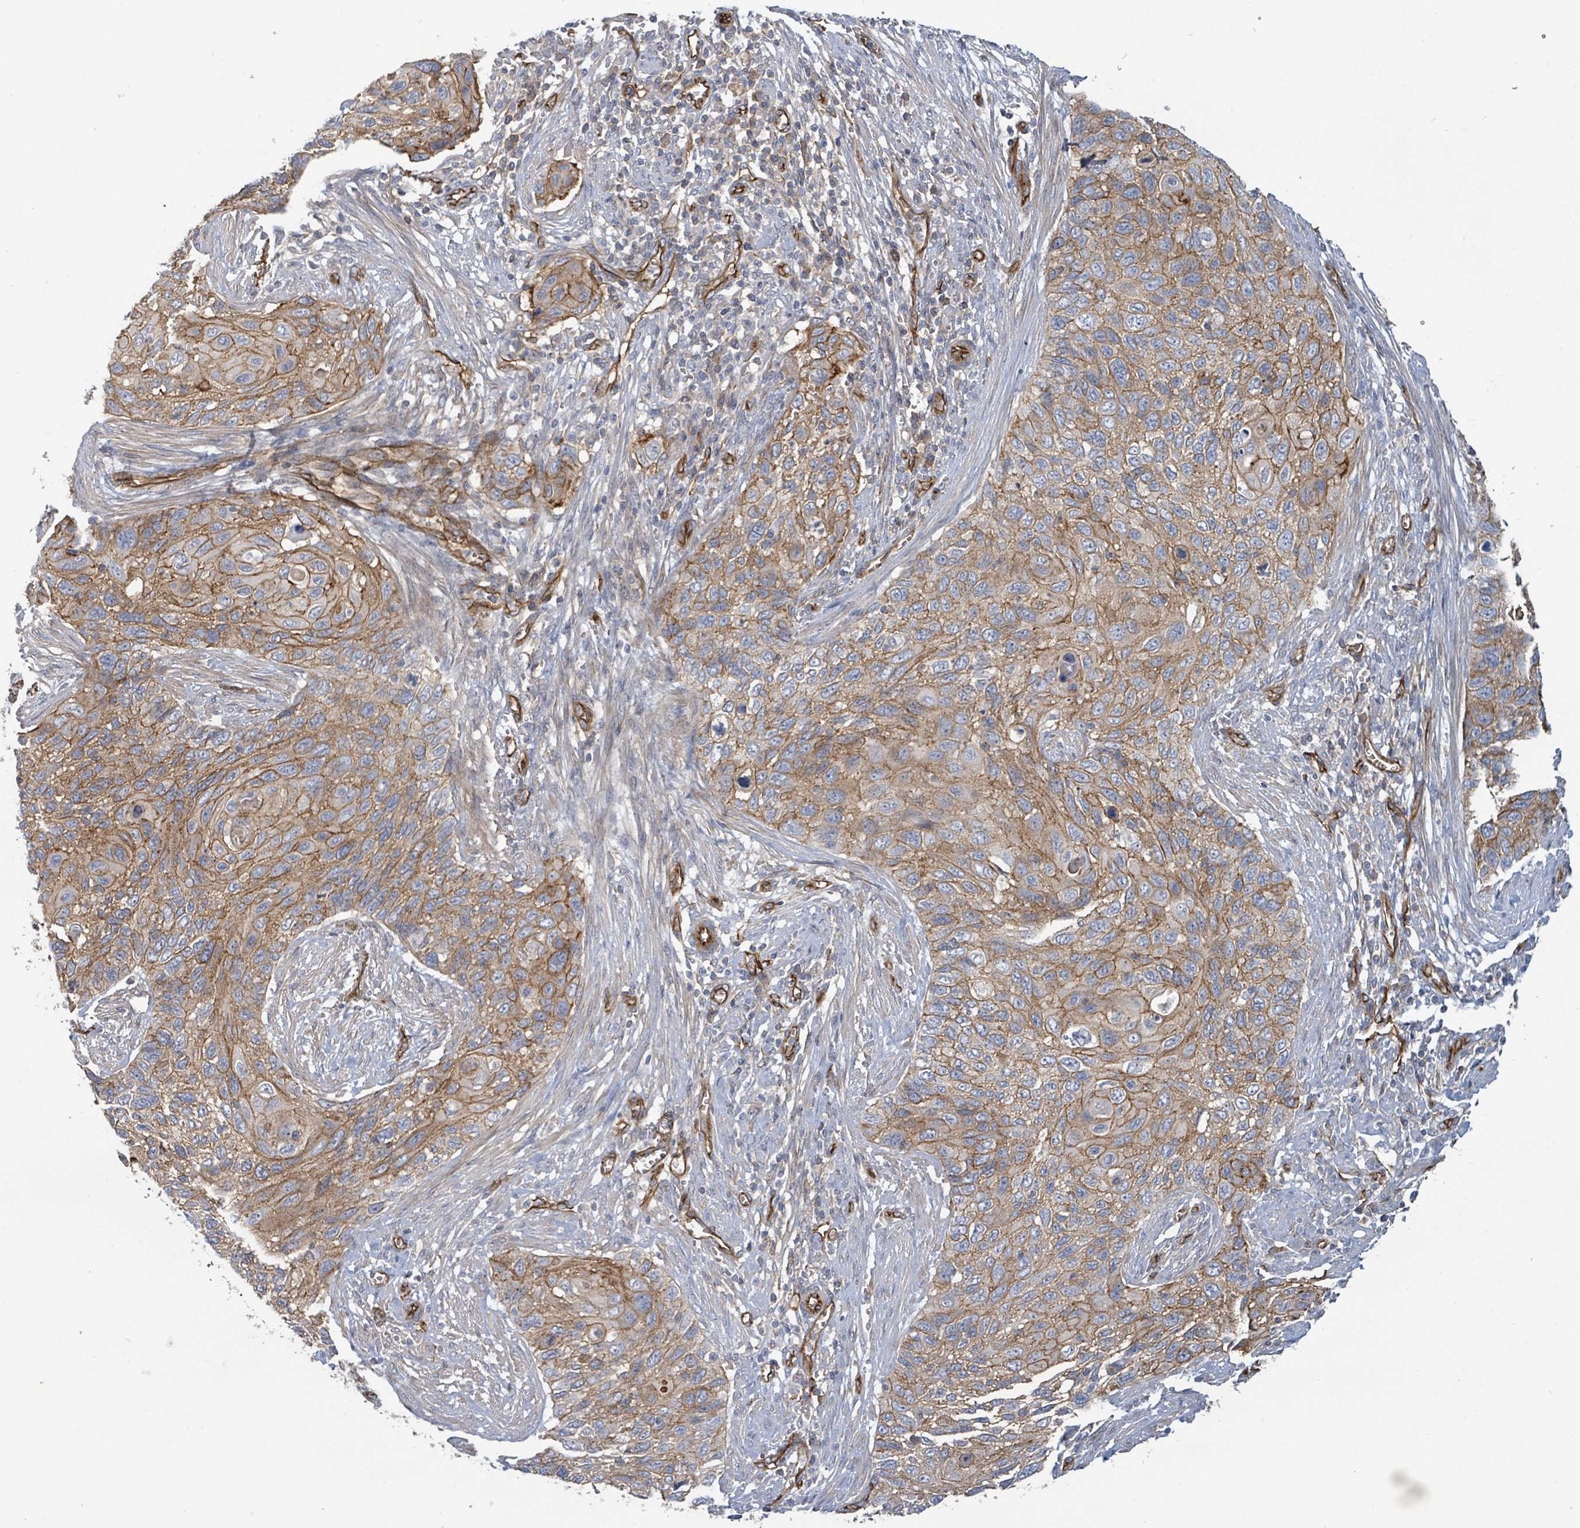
{"staining": {"intensity": "moderate", "quantity": ">75%", "location": "cytoplasmic/membranous"}, "tissue": "cervical cancer", "cell_type": "Tumor cells", "image_type": "cancer", "snomed": [{"axis": "morphology", "description": "Squamous cell carcinoma, NOS"}, {"axis": "topography", "description": "Cervix"}], "caption": "Immunohistochemical staining of cervical cancer (squamous cell carcinoma) displays medium levels of moderate cytoplasmic/membranous protein staining in about >75% of tumor cells.", "gene": "LDOC1", "patient": {"sex": "female", "age": 70}}